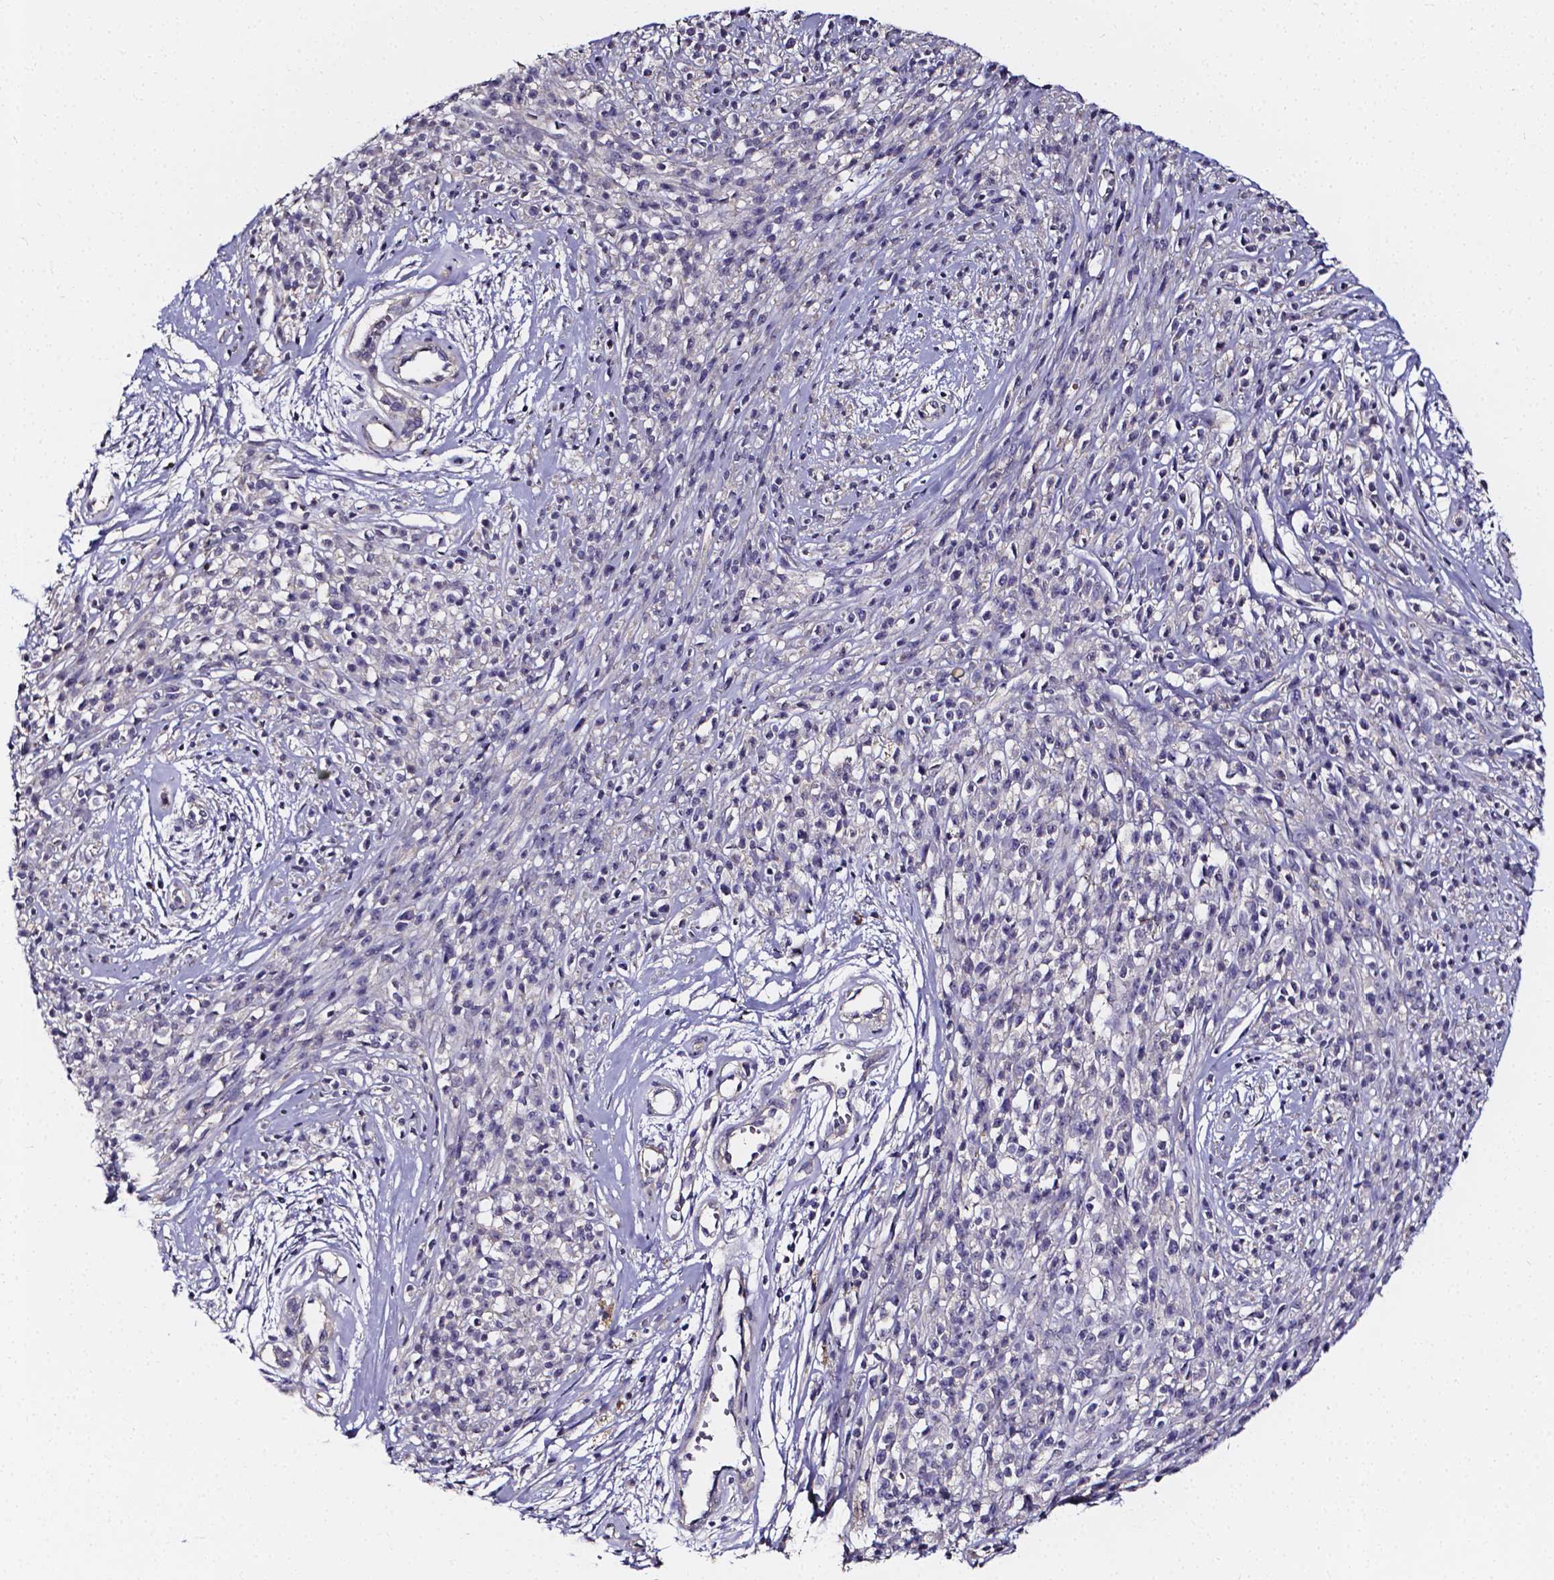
{"staining": {"intensity": "negative", "quantity": "none", "location": "none"}, "tissue": "melanoma", "cell_type": "Tumor cells", "image_type": "cancer", "snomed": [{"axis": "morphology", "description": "Malignant melanoma, NOS"}, {"axis": "topography", "description": "Skin"}, {"axis": "topography", "description": "Skin of trunk"}], "caption": "The IHC micrograph has no significant expression in tumor cells of malignant melanoma tissue.", "gene": "CACNG8", "patient": {"sex": "male", "age": 74}}